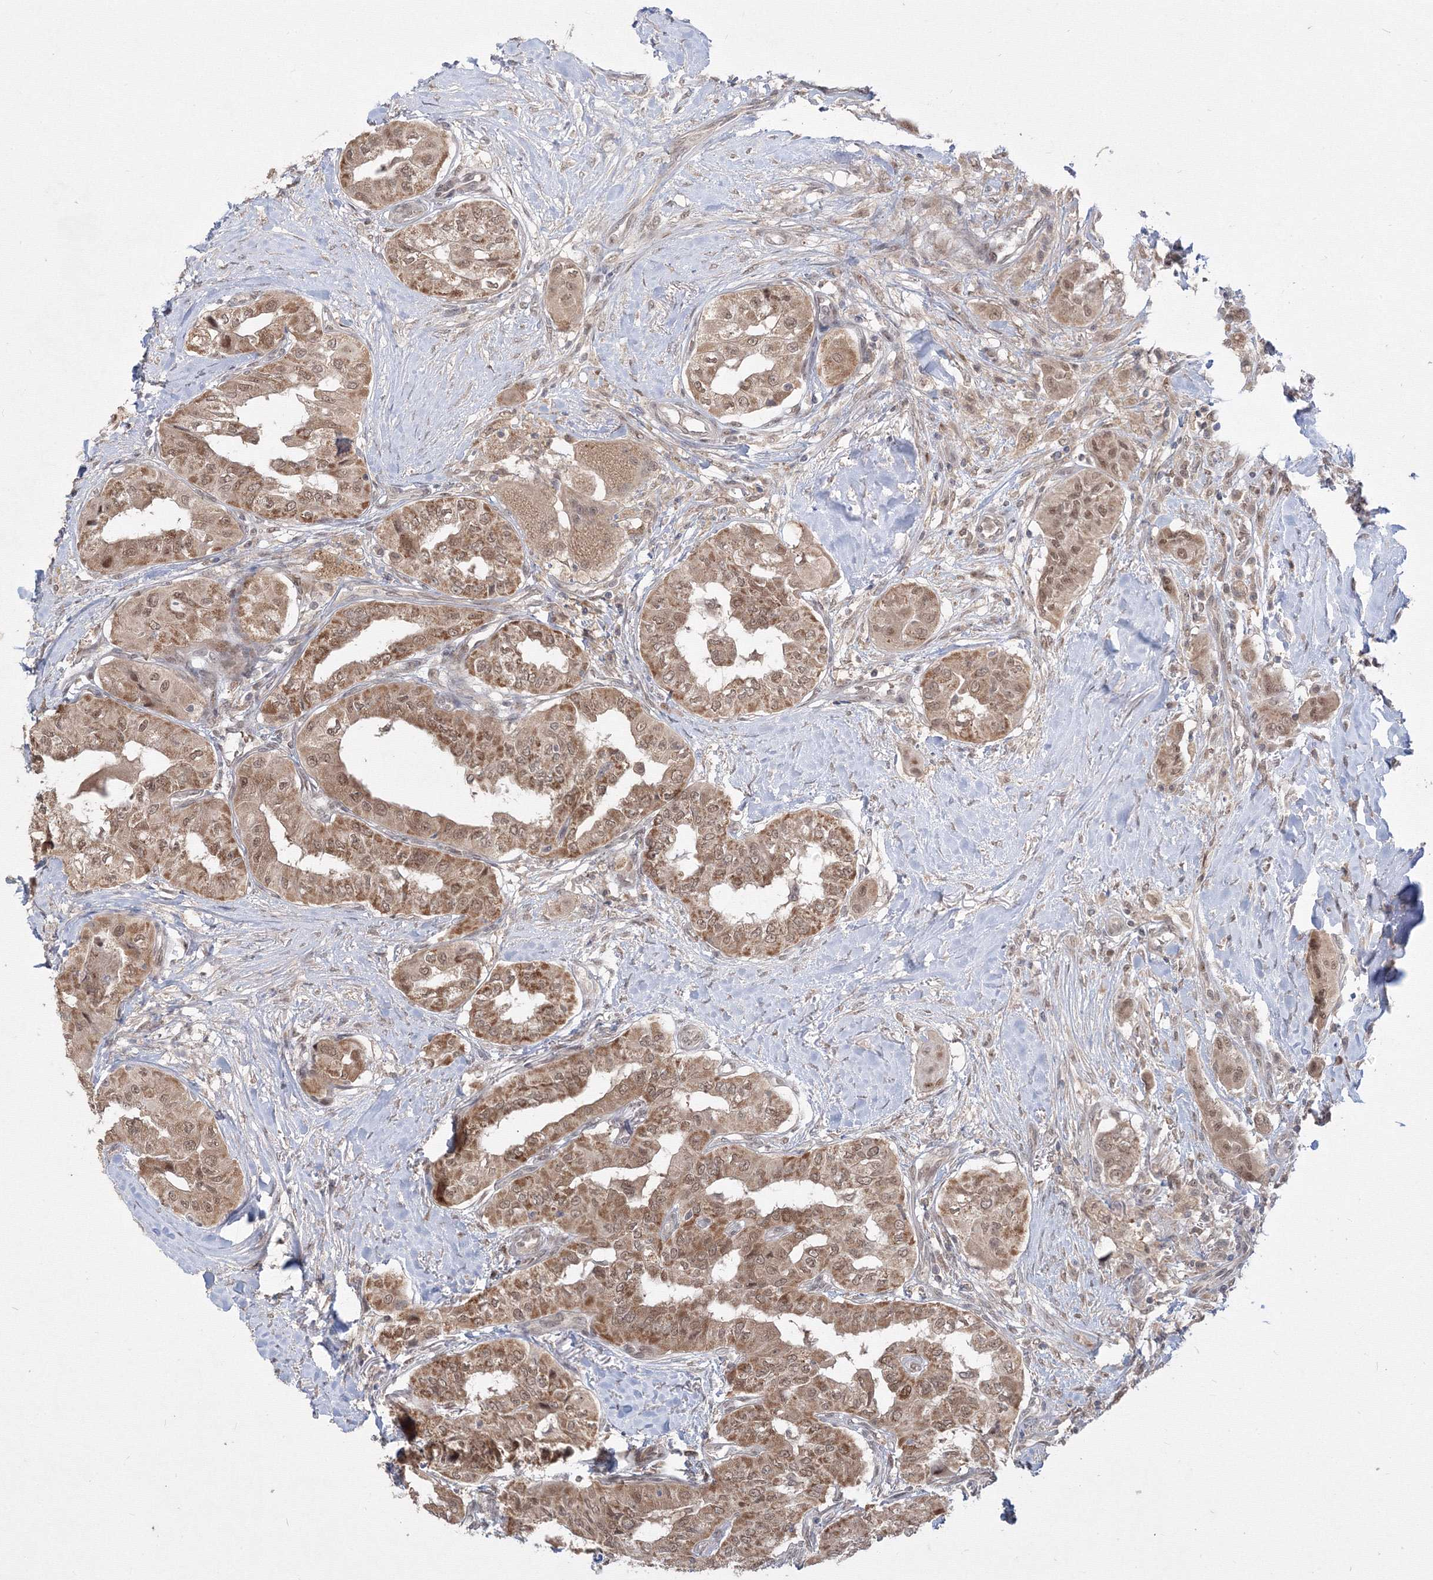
{"staining": {"intensity": "moderate", "quantity": ">75%", "location": "cytoplasmic/membranous,nuclear"}, "tissue": "thyroid cancer", "cell_type": "Tumor cells", "image_type": "cancer", "snomed": [{"axis": "morphology", "description": "Papillary adenocarcinoma, NOS"}, {"axis": "topography", "description": "Thyroid gland"}], "caption": "Immunohistochemistry of thyroid cancer exhibits medium levels of moderate cytoplasmic/membranous and nuclear staining in about >75% of tumor cells.", "gene": "COPS4", "patient": {"sex": "female", "age": 59}}